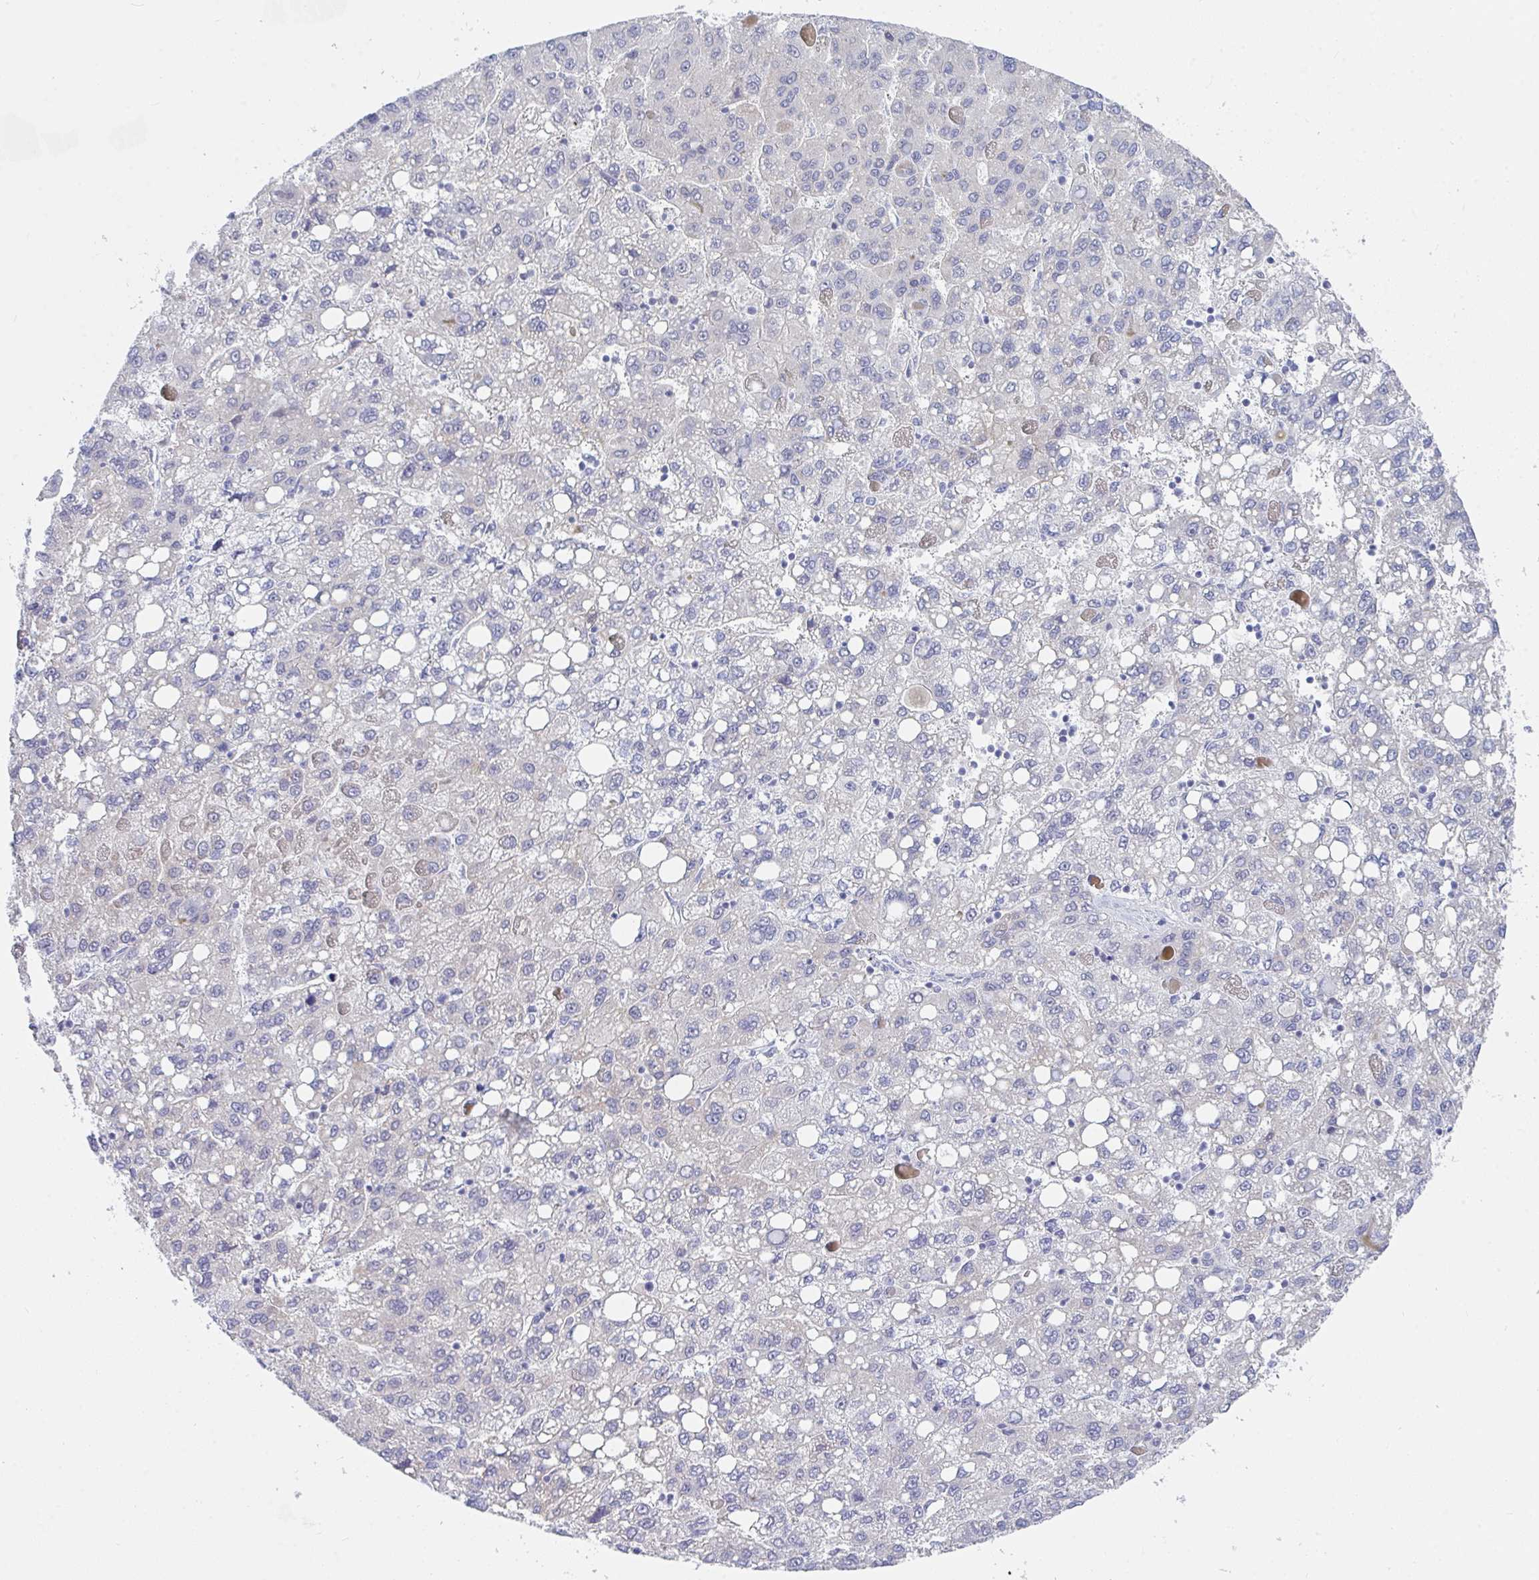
{"staining": {"intensity": "negative", "quantity": "none", "location": "none"}, "tissue": "liver cancer", "cell_type": "Tumor cells", "image_type": "cancer", "snomed": [{"axis": "morphology", "description": "Carcinoma, Hepatocellular, NOS"}, {"axis": "topography", "description": "Liver"}], "caption": "Liver cancer (hepatocellular carcinoma) was stained to show a protein in brown. There is no significant positivity in tumor cells.", "gene": "DAOA", "patient": {"sex": "female", "age": 82}}